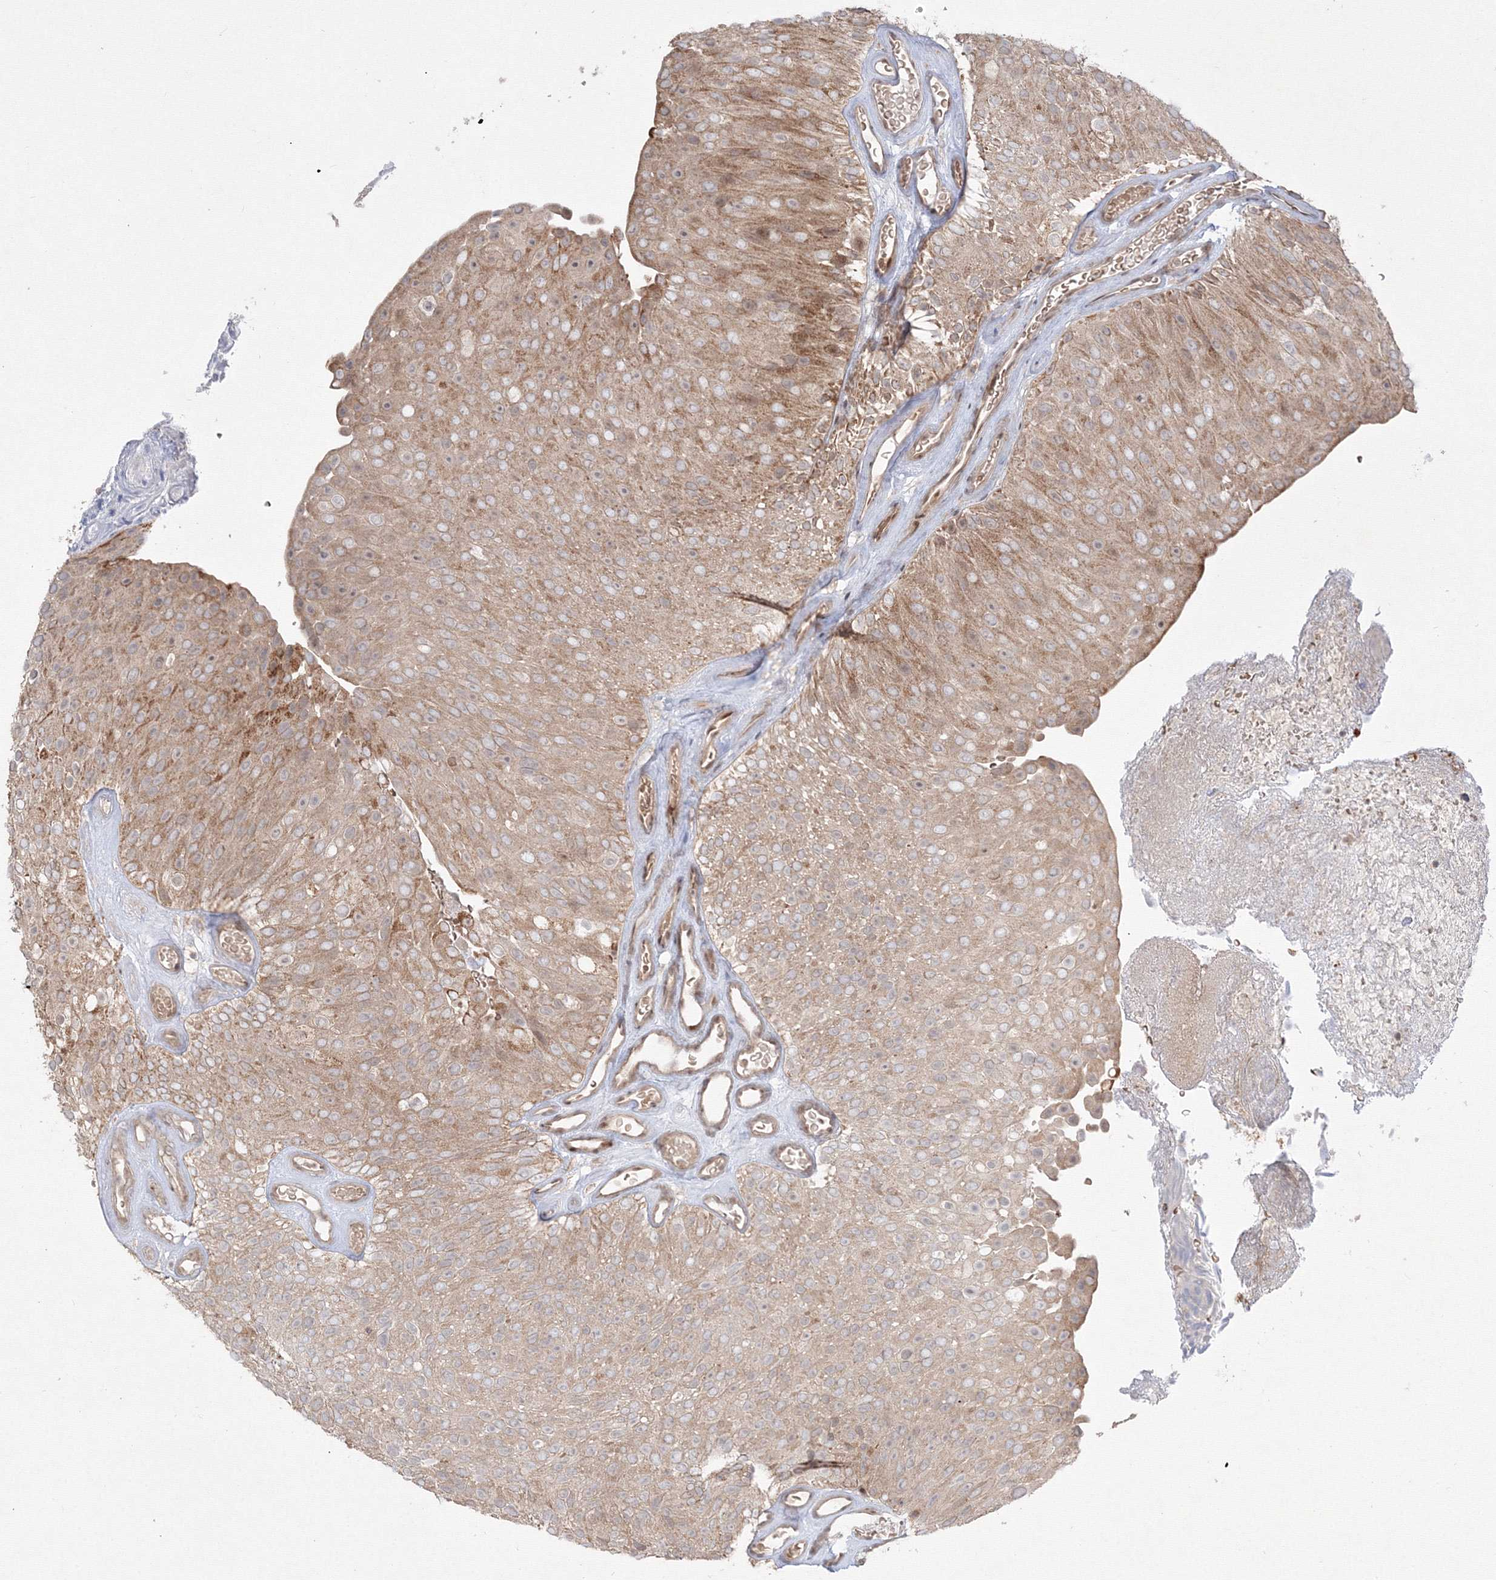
{"staining": {"intensity": "moderate", "quantity": "25%-75%", "location": "cytoplasmic/membranous"}, "tissue": "urothelial cancer", "cell_type": "Tumor cells", "image_type": "cancer", "snomed": [{"axis": "morphology", "description": "Urothelial carcinoma, Low grade"}, {"axis": "topography", "description": "Urinary bladder"}], "caption": "About 25%-75% of tumor cells in urothelial cancer show moderate cytoplasmic/membranous protein staining as visualized by brown immunohistochemical staining.", "gene": "COPS4", "patient": {"sex": "male", "age": 78}}